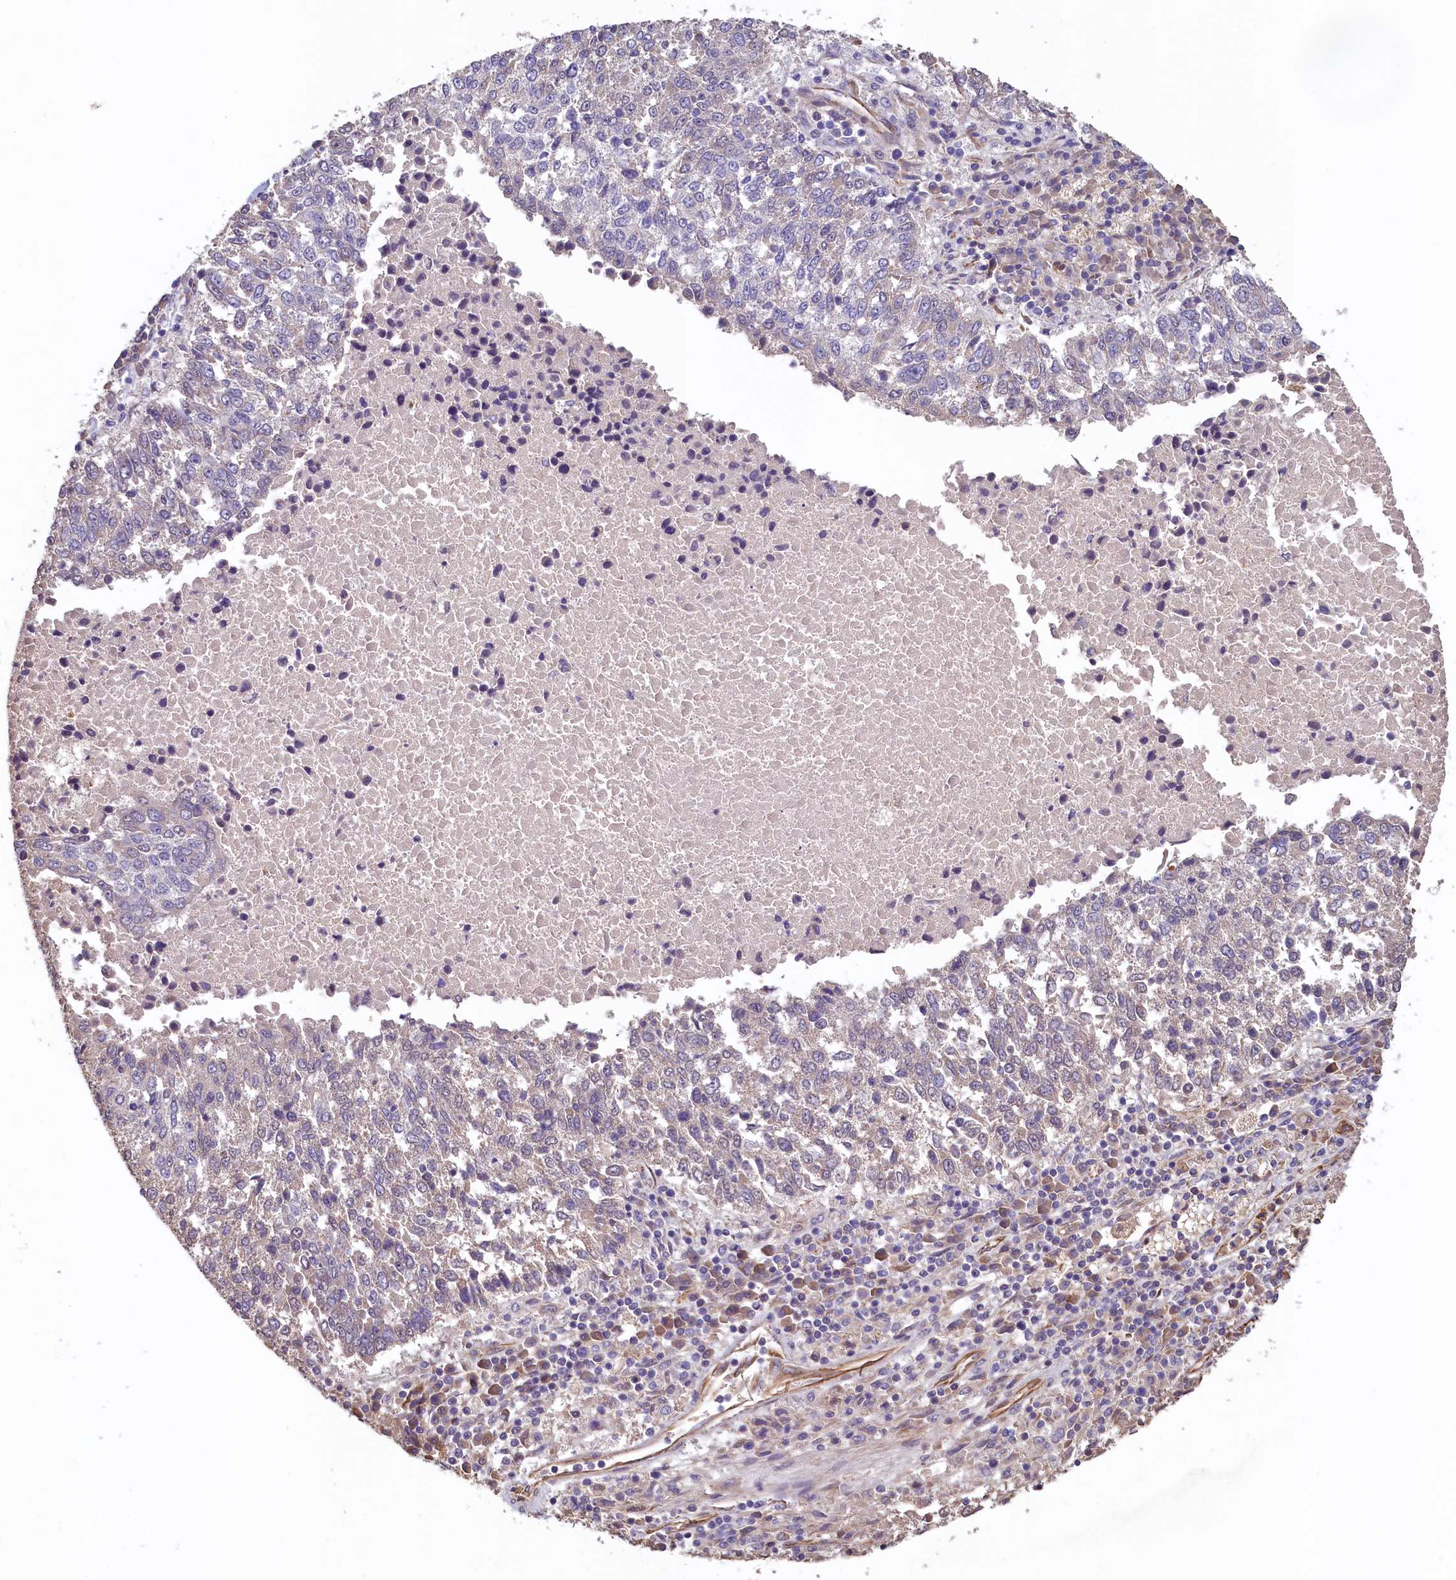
{"staining": {"intensity": "negative", "quantity": "none", "location": "none"}, "tissue": "lung cancer", "cell_type": "Tumor cells", "image_type": "cancer", "snomed": [{"axis": "morphology", "description": "Squamous cell carcinoma, NOS"}, {"axis": "topography", "description": "Lung"}], "caption": "Immunohistochemical staining of human squamous cell carcinoma (lung) displays no significant positivity in tumor cells. Brightfield microscopy of IHC stained with DAB (brown) and hematoxylin (blue), captured at high magnification.", "gene": "ACSBG1", "patient": {"sex": "male", "age": 73}}